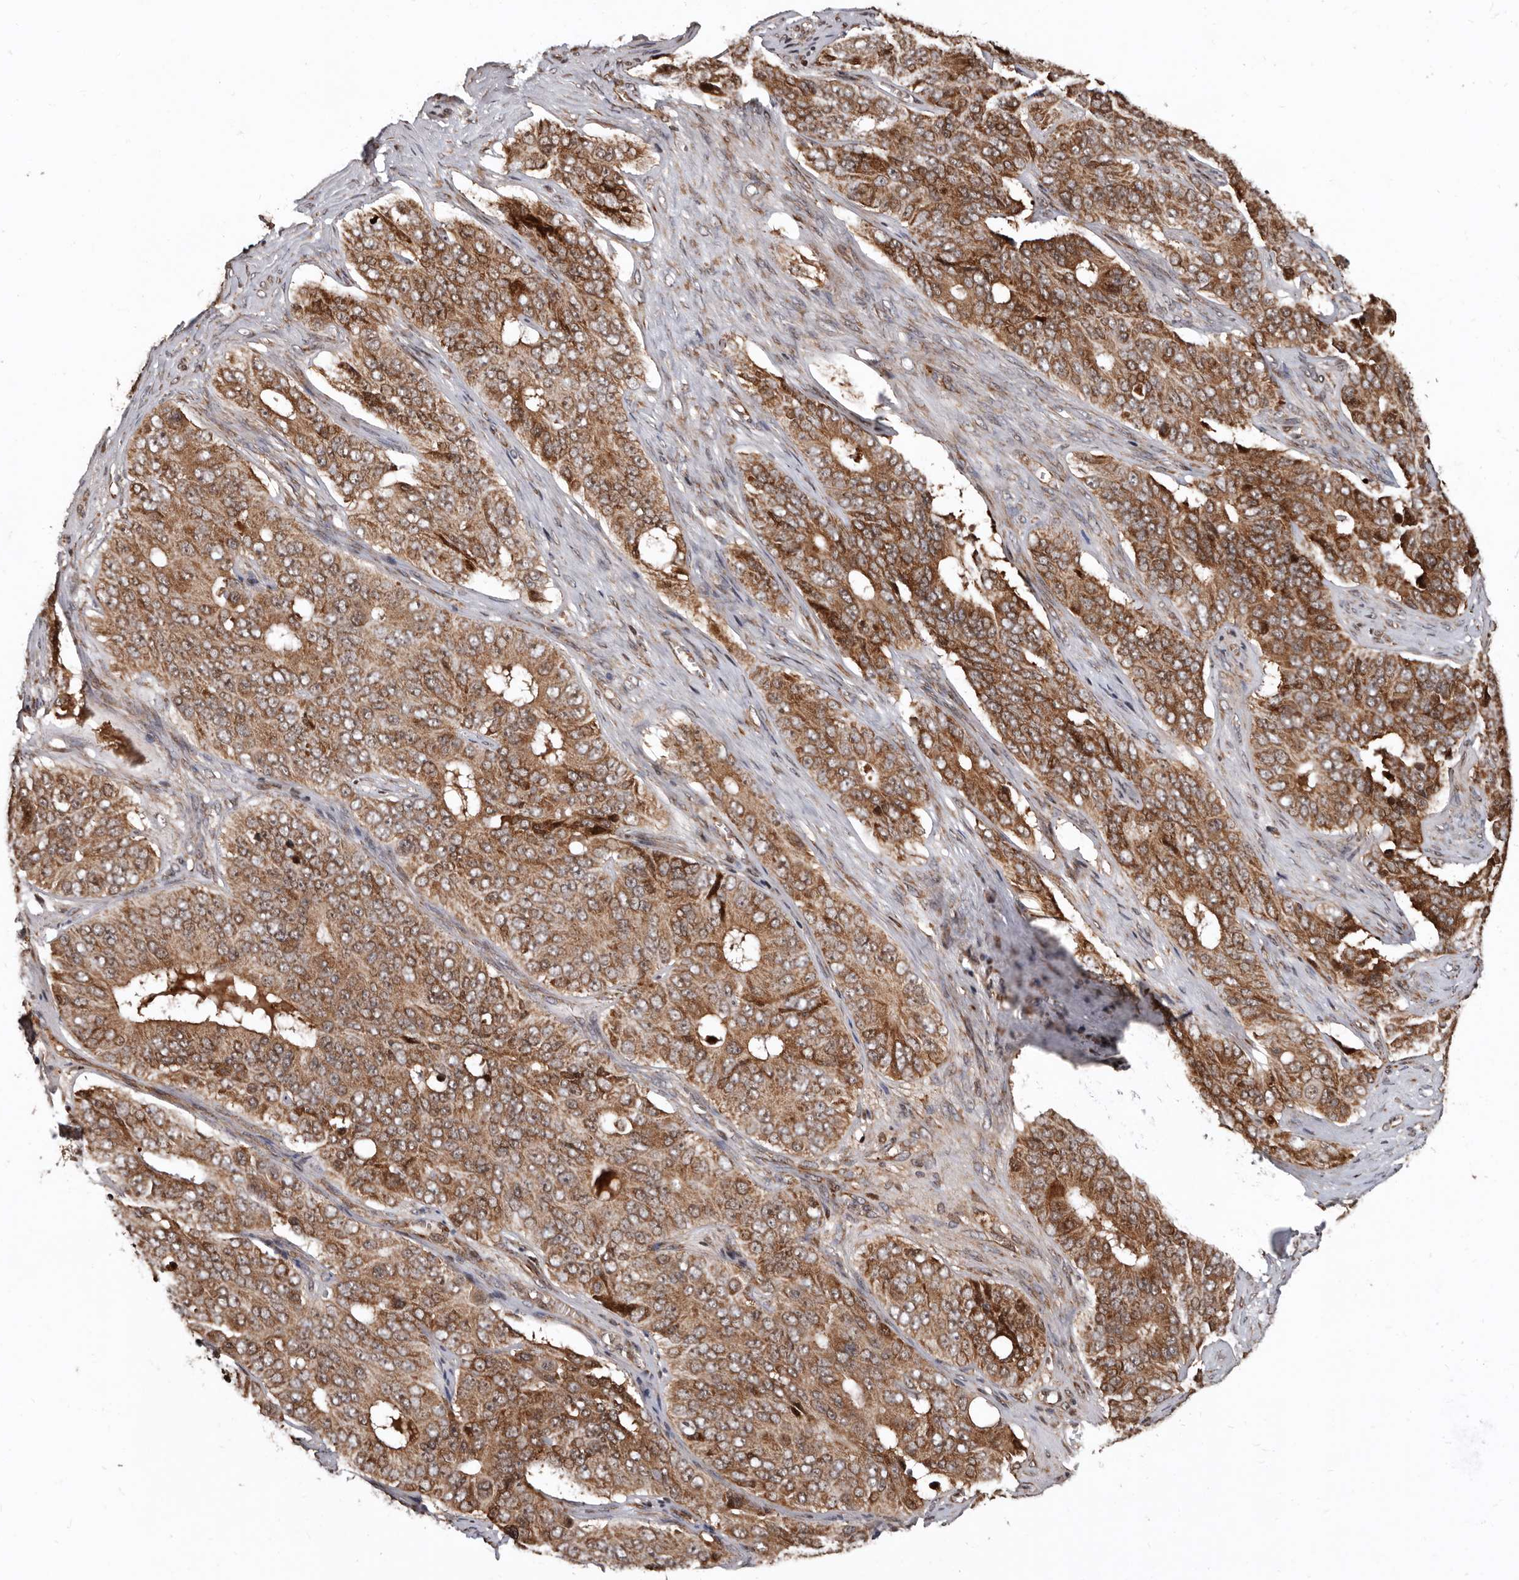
{"staining": {"intensity": "moderate", "quantity": ">75%", "location": "cytoplasmic/membranous"}, "tissue": "ovarian cancer", "cell_type": "Tumor cells", "image_type": "cancer", "snomed": [{"axis": "morphology", "description": "Carcinoma, endometroid"}, {"axis": "topography", "description": "Ovary"}], "caption": "Protein expression analysis of ovarian endometroid carcinoma shows moderate cytoplasmic/membranous staining in approximately >75% of tumor cells. (IHC, brightfield microscopy, high magnification).", "gene": "WEE2", "patient": {"sex": "female", "age": 51}}